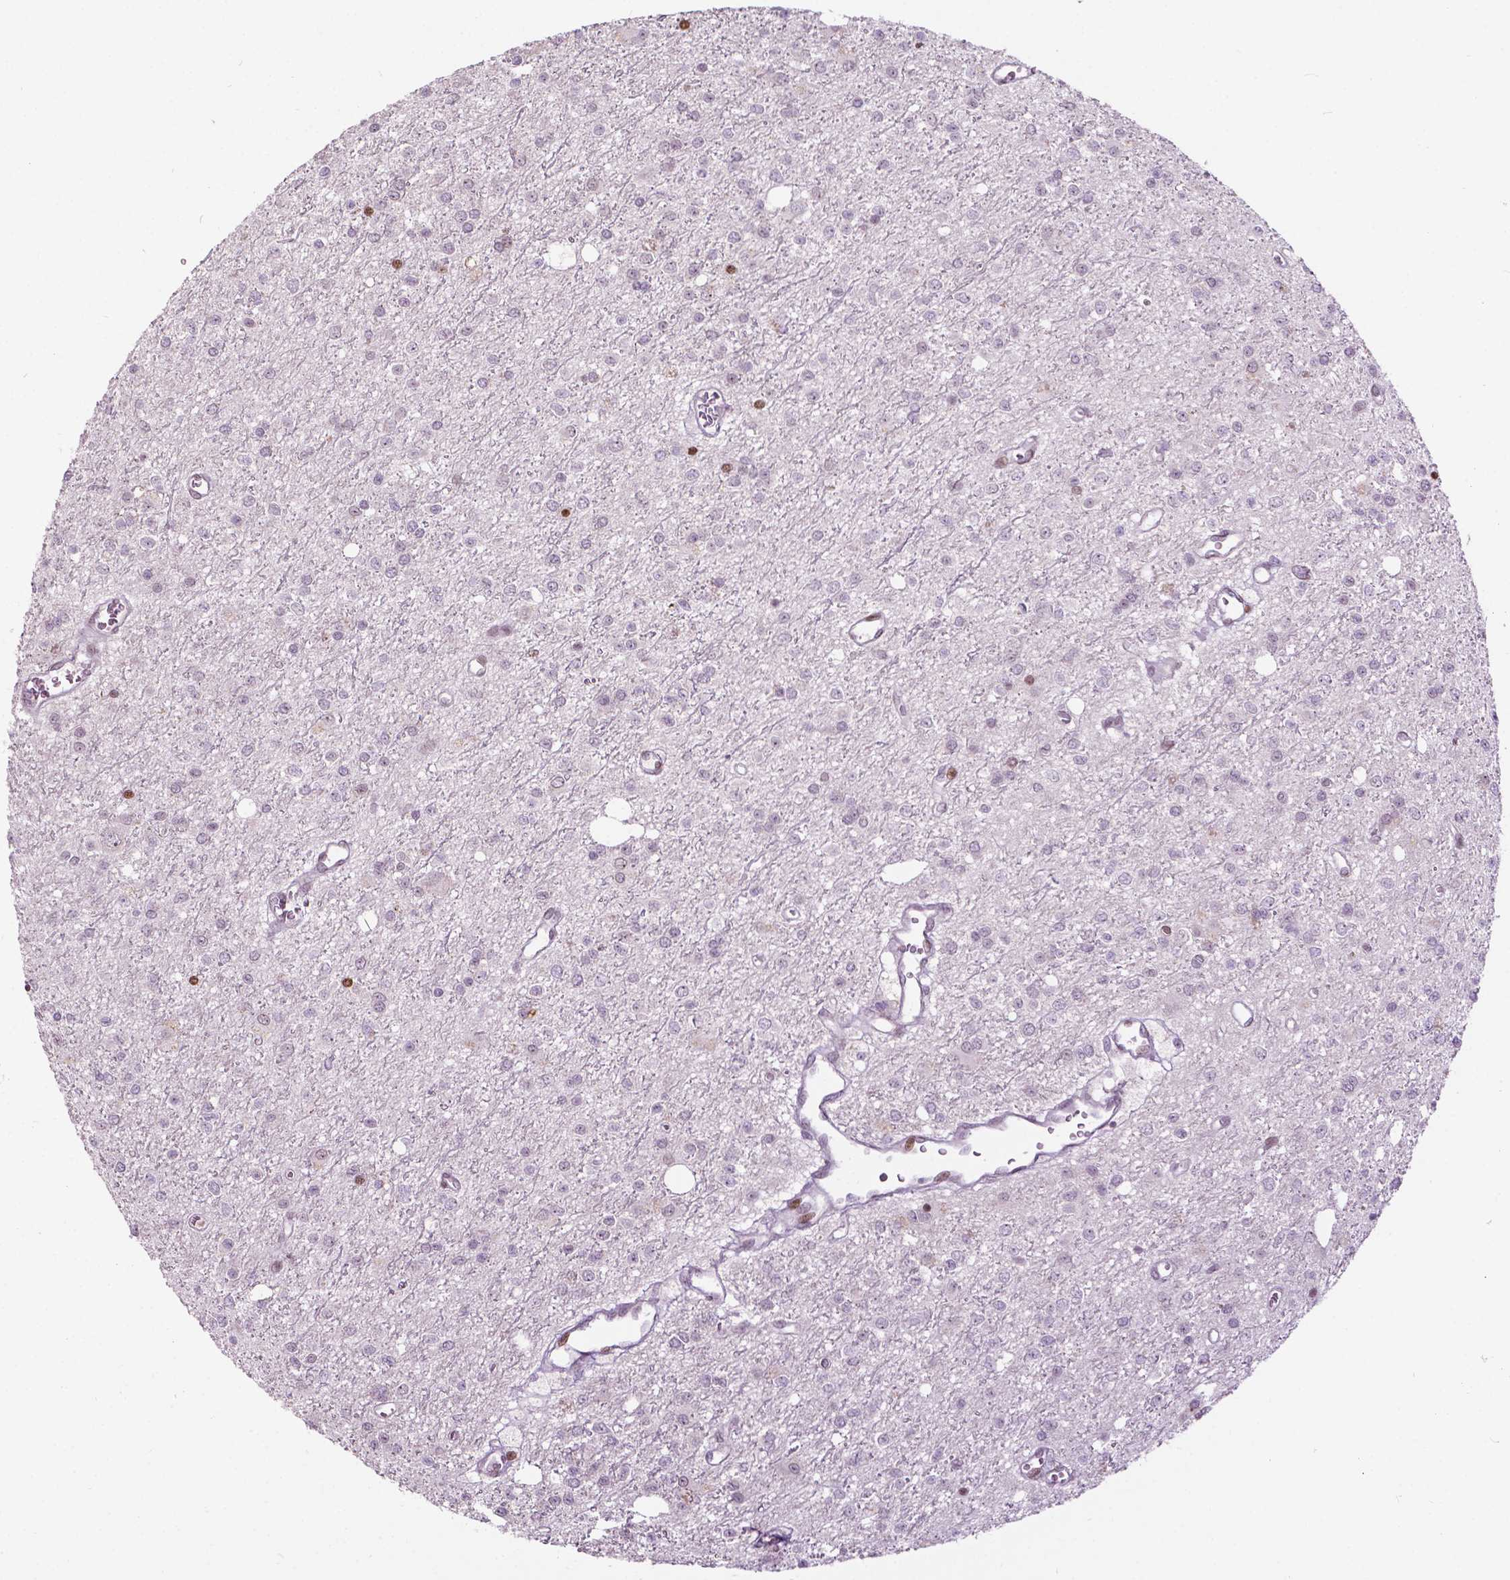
{"staining": {"intensity": "negative", "quantity": "none", "location": "none"}, "tissue": "glioma", "cell_type": "Tumor cells", "image_type": "cancer", "snomed": [{"axis": "morphology", "description": "Glioma, malignant, Low grade"}, {"axis": "topography", "description": "Brain"}], "caption": "An immunohistochemistry micrograph of glioma is shown. There is no staining in tumor cells of glioma.", "gene": "PTPN18", "patient": {"sex": "female", "age": 45}}